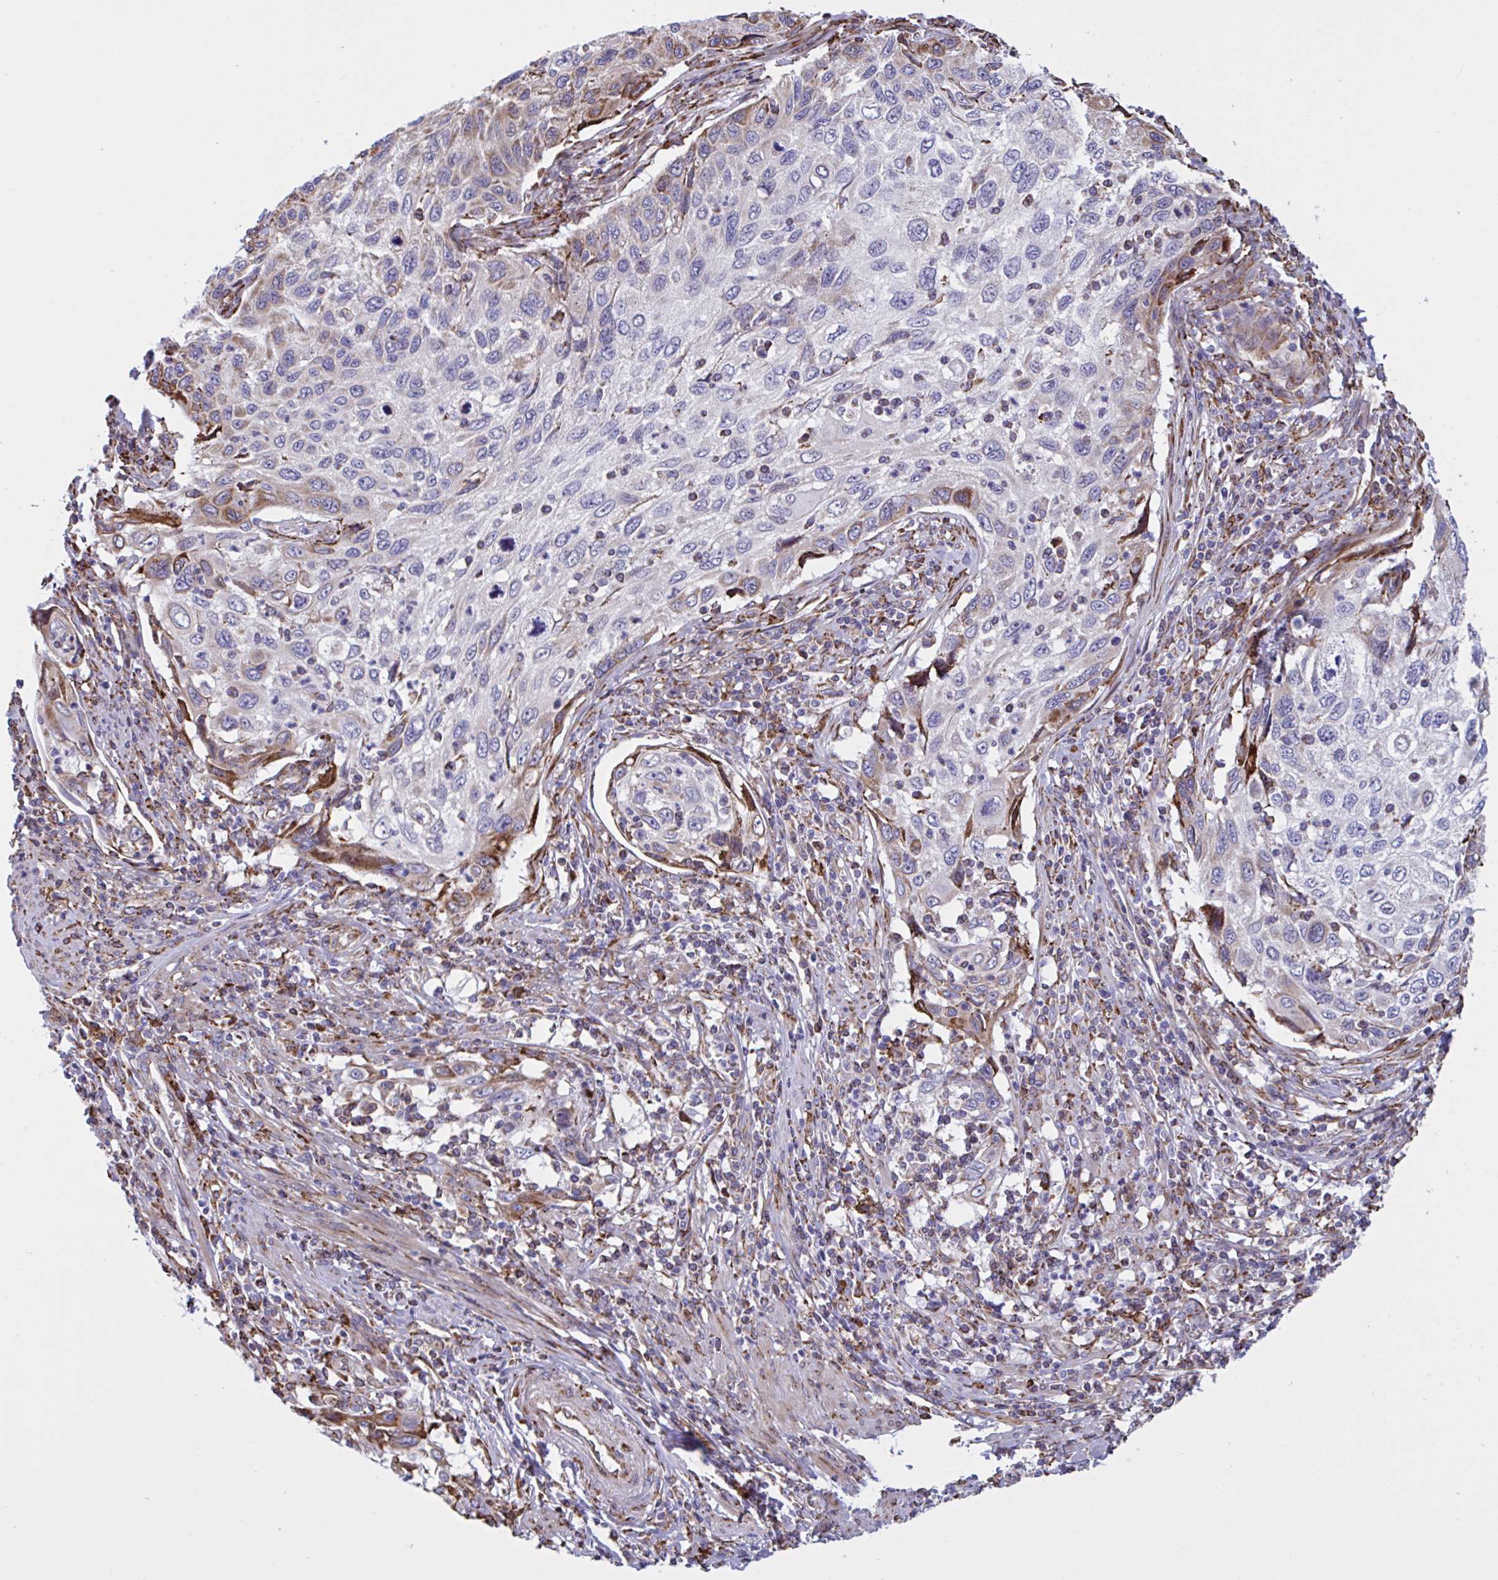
{"staining": {"intensity": "moderate", "quantity": "<25%", "location": "cytoplasmic/membranous"}, "tissue": "cervical cancer", "cell_type": "Tumor cells", "image_type": "cancer", "snomed": [{"axis": "morphology", "description": "Squamous cell carcinoma, NOS"}, {"axis": "topography", "description": "Cervix"}], "caption": "The photomicrograph displays staining of squamous cell carcinoma (cervical), revealing moderate cytoplasmic/membranous protein positivity (brown color) within tumor cells.", "gene": "PEAK3", "patient": {"sex": "female", "age": 70}}